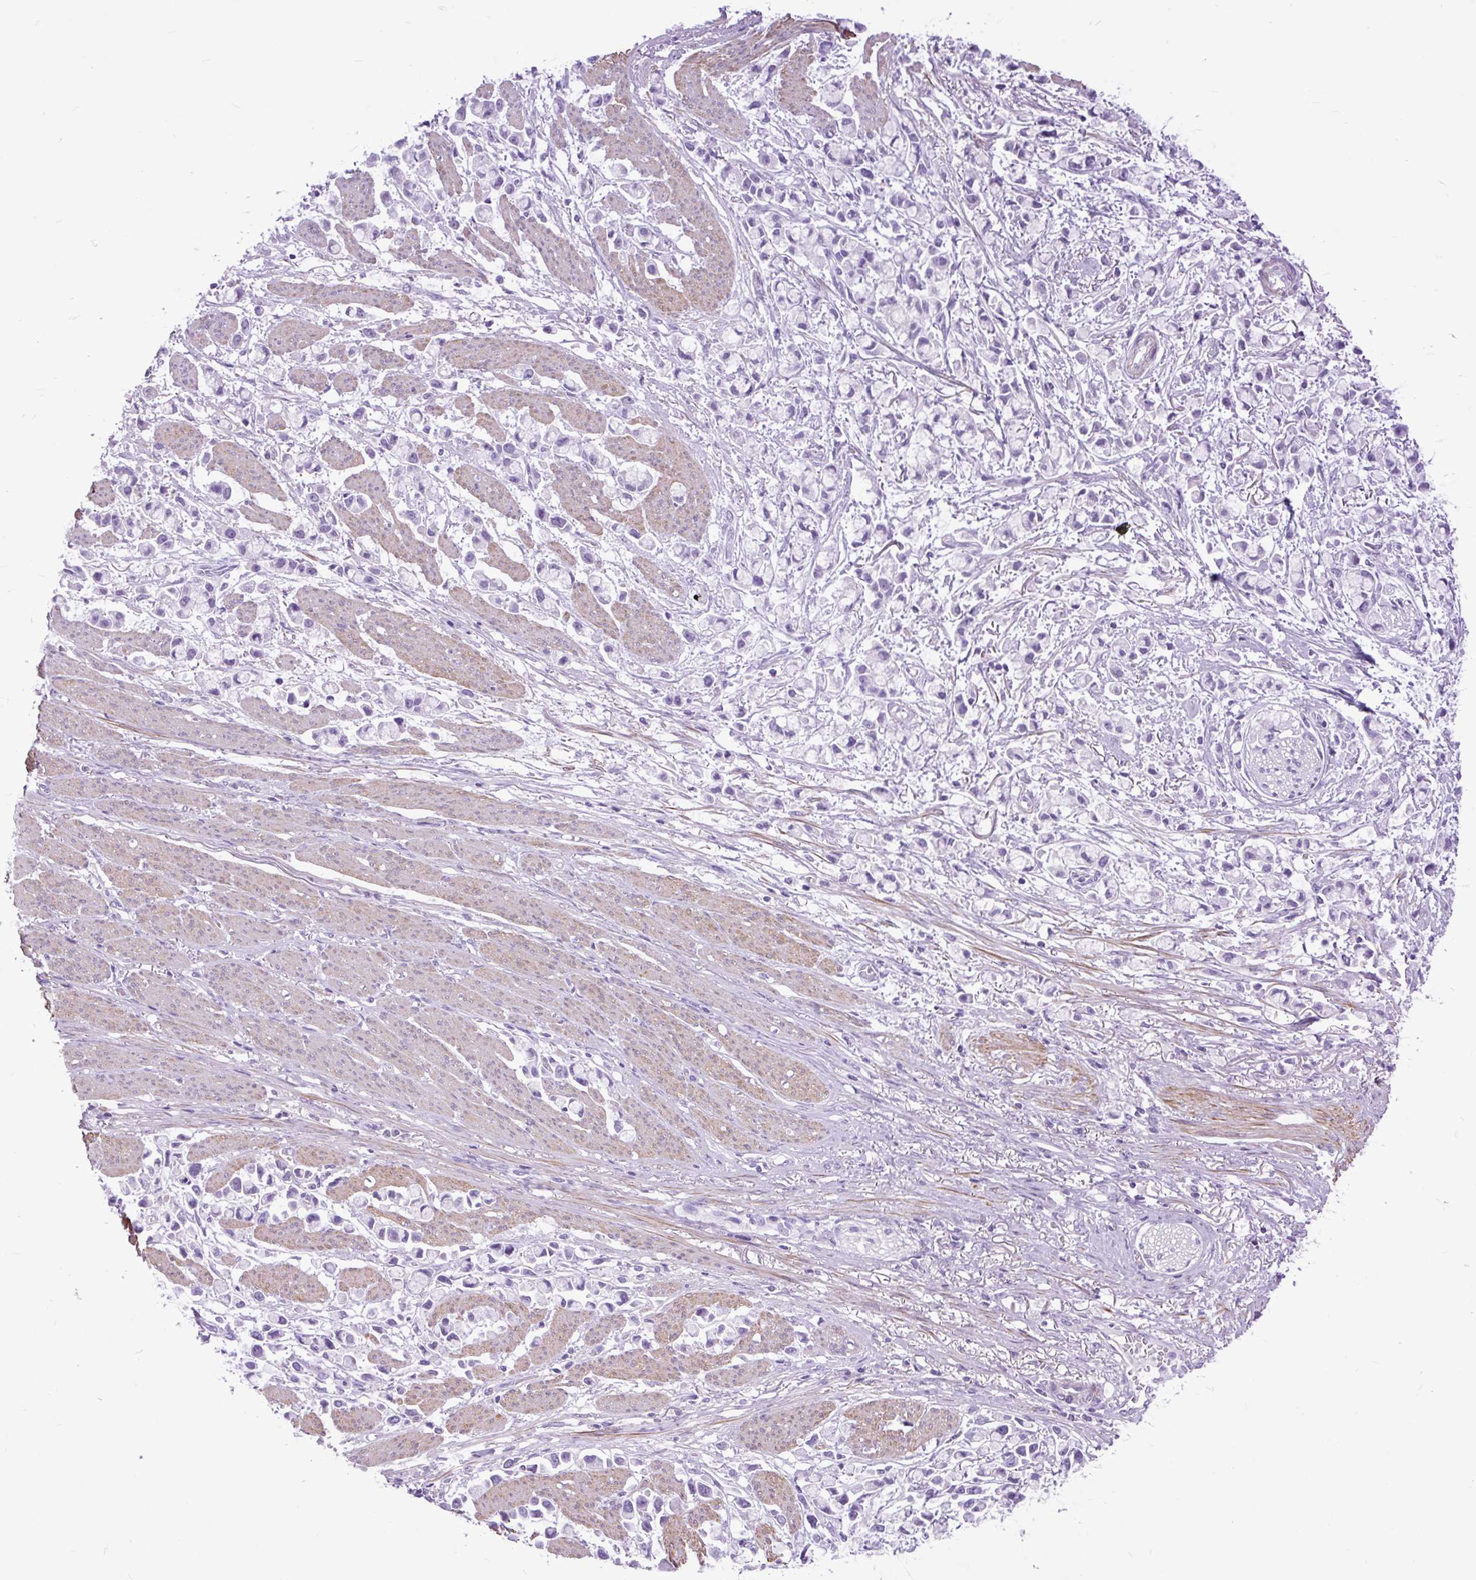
{"staining": {"intensity": "negative", "quantity": "none", "location": "none"}, "tissue": "stomach cancer", "cell_type": "Tumor cells", "image_type": "cancer", "snomed": [{"axis": "morphology", "description": "Adenocarcinoma, NOS"}, {"axis": "topography", "description": "Stomach"}], "caption": "A high-resolution image shows IHC staining of adenocarcinoma (stomach), which reveals no significant positivity in tumor cells.", "gene": "DPP6", "patient": {"sex": "female", "age": 81}}